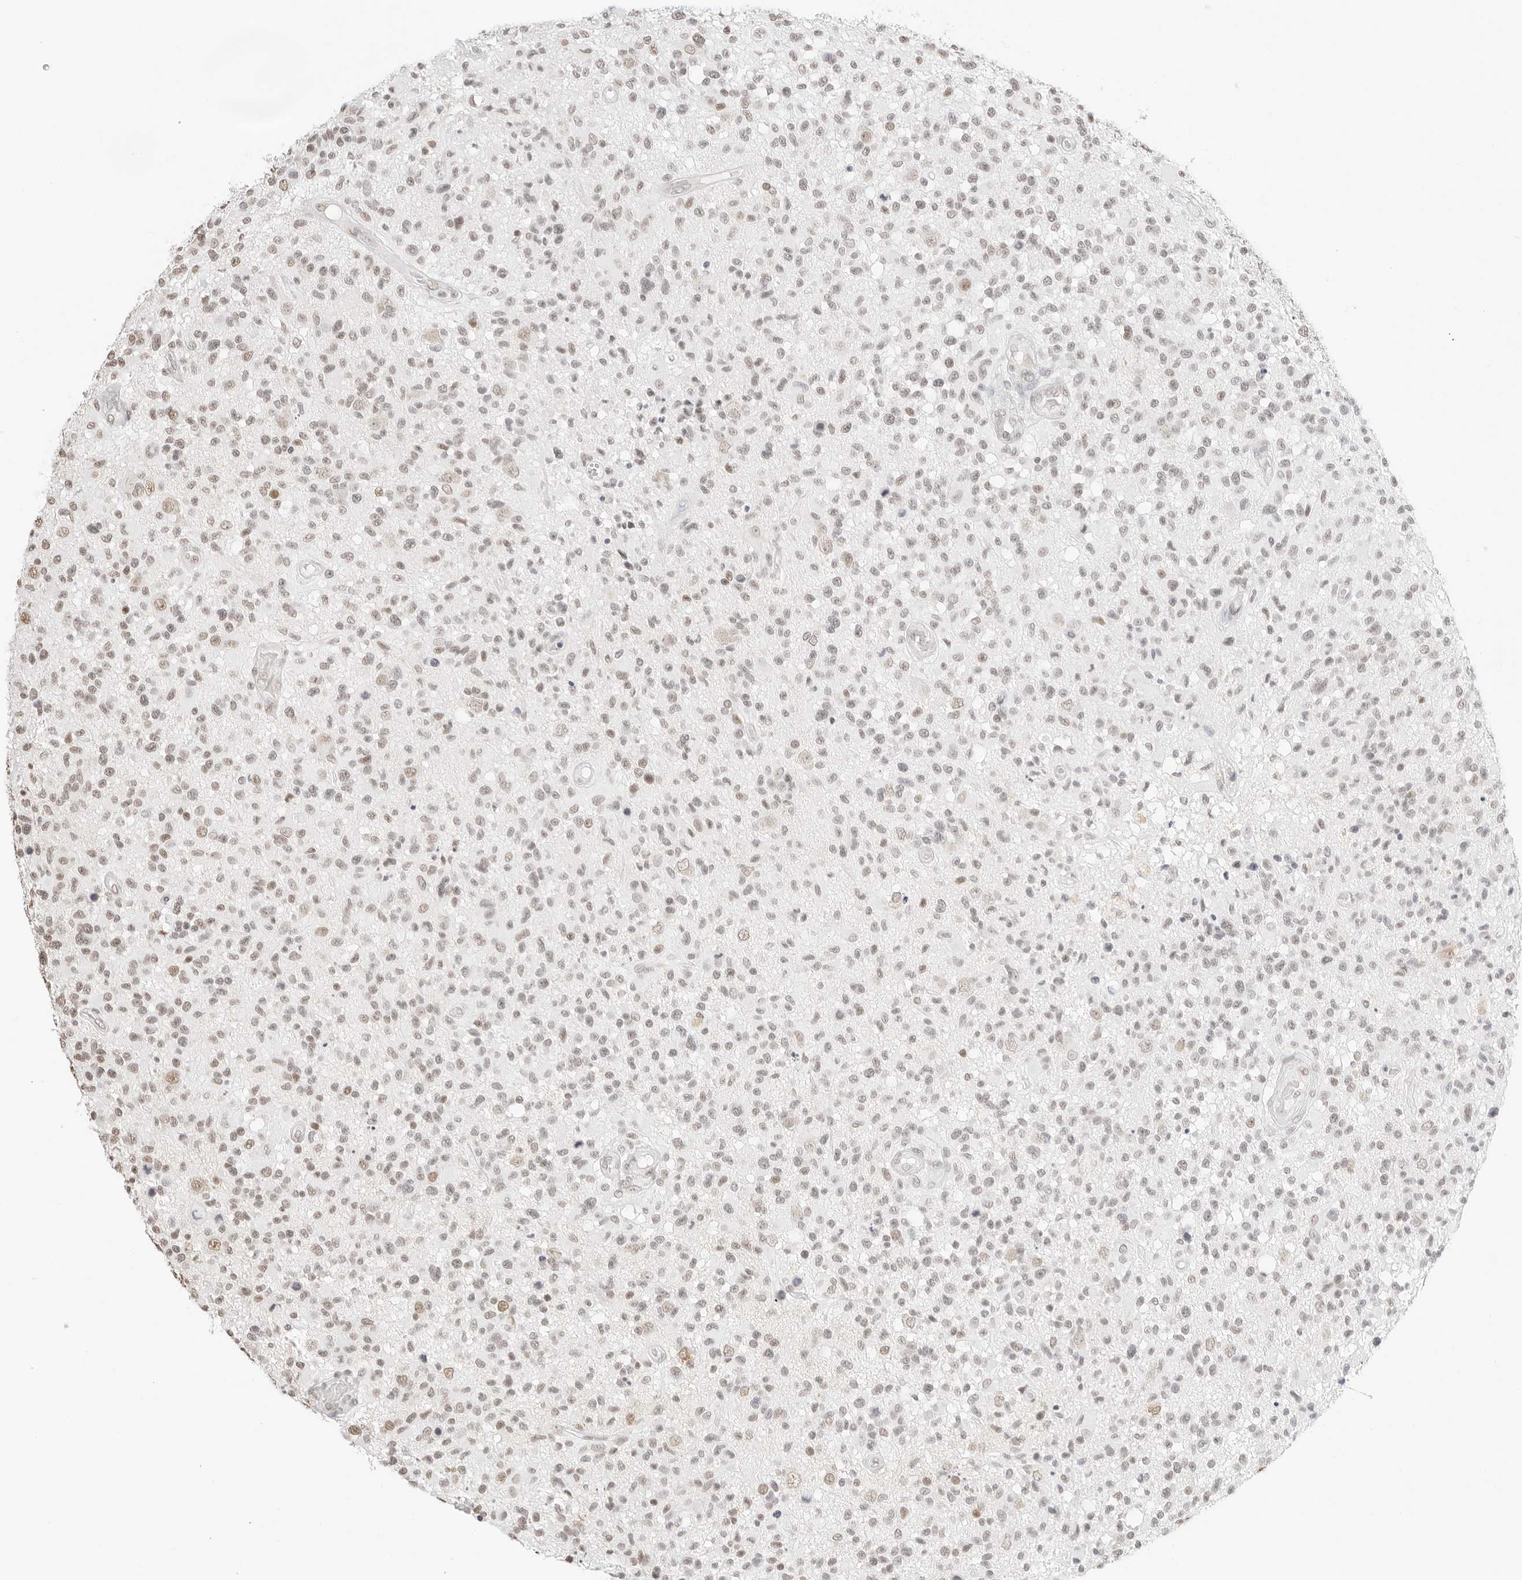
{"staining": {"intensity": "weak", "quantity": "25%-75%", "location": "nuclear"}, "tissue": "glioma", "cell_type": "Tumor cells", "image_type": "cancer", "snomed": [{"axis": "morphology", "description": "Glioma, malignant, High grade"}, {"axis": "morphology", "description": "Glioblastoma, NOS"}, {"axis": "topography", "description": "Brain"}], "caption": "This is a histology image of immunohistochemistry staining of malignant glioma (high-grade), which shows weak expression in the nuclear of tumor cells.", "gene": "FBLN5", "patient": {"sex": "male", "age": 60}}